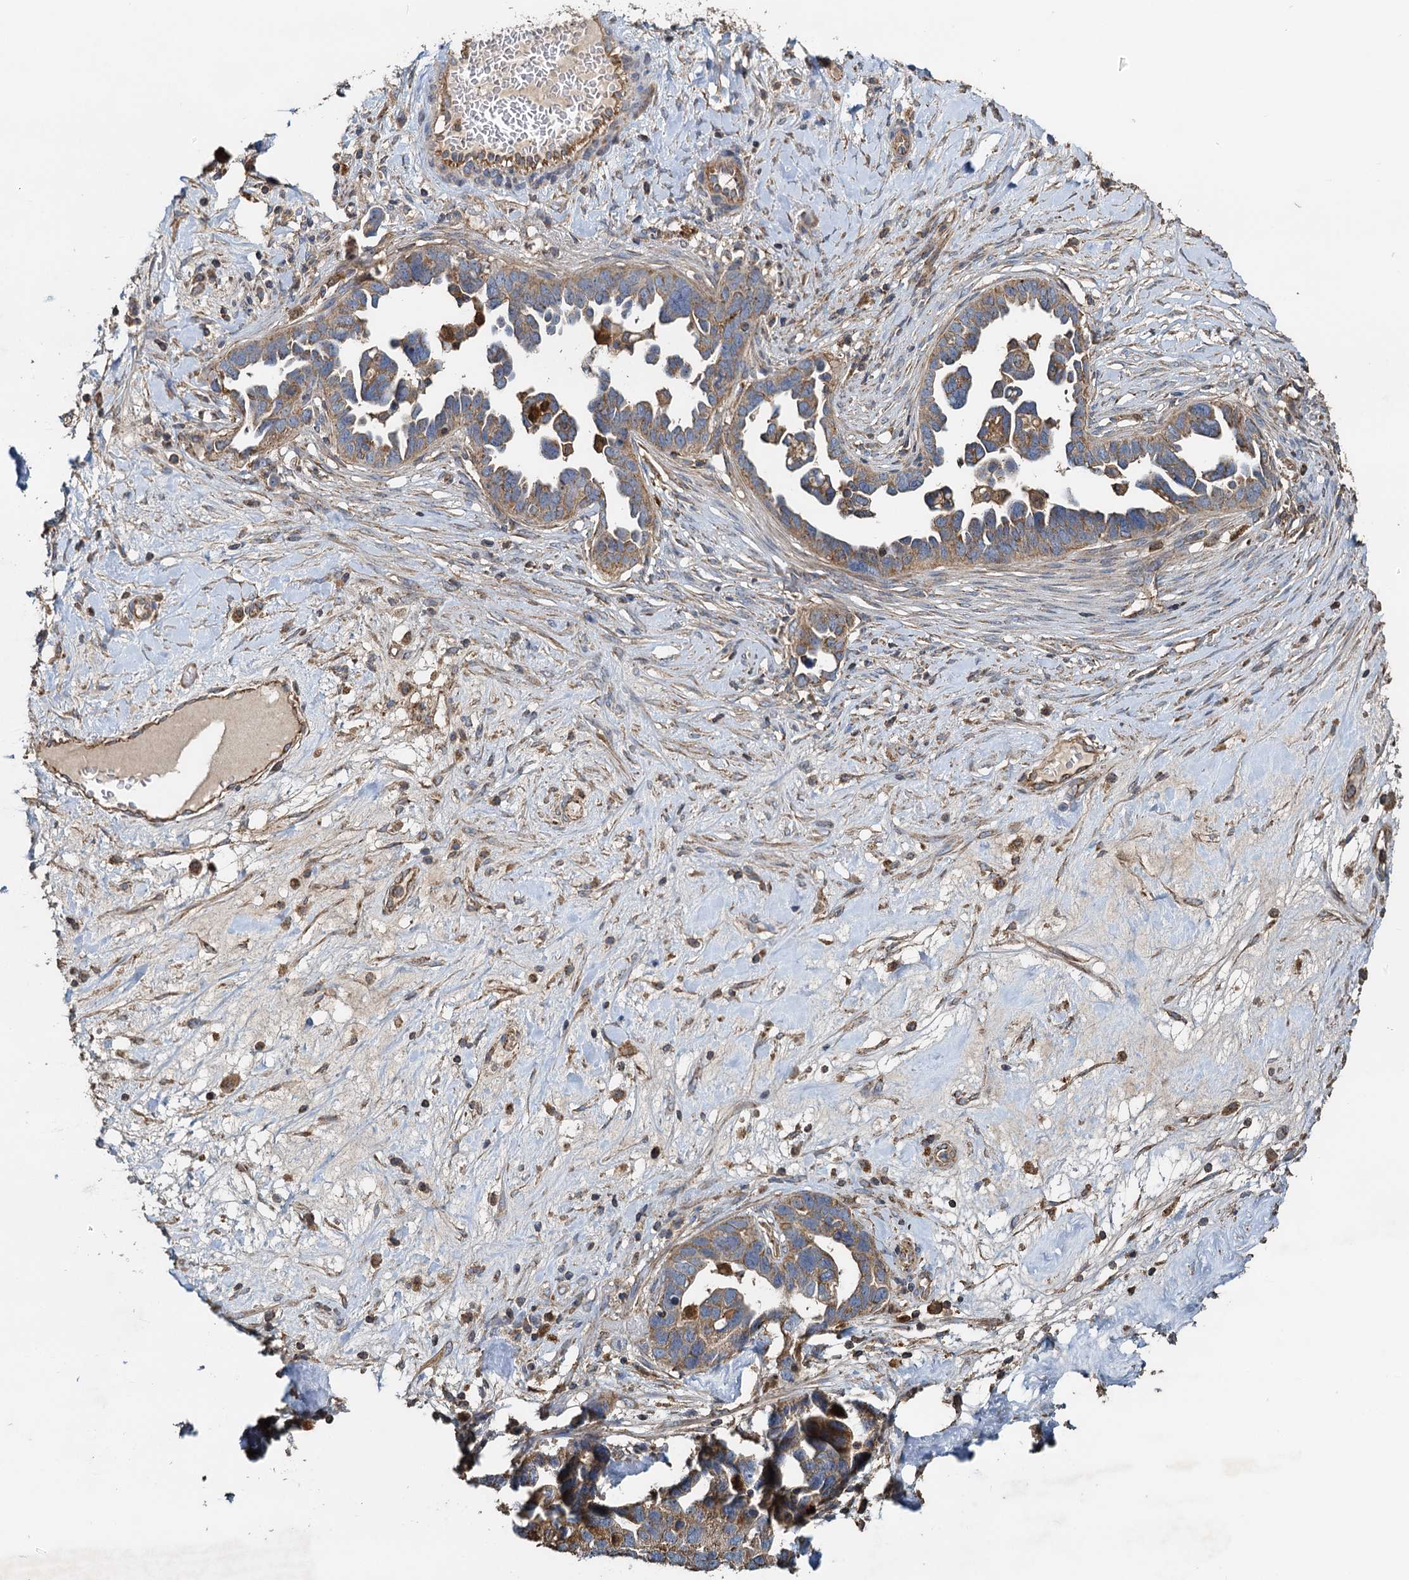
{"staining": {"intensity": "moderate", "quantity": ">75%", "location": "cytoplasmic/membranous"}, "tissue": "ovarian cancer", "cell_type": "Tumor cells", "image_type": "cancer", "snomed": [{"axis": "morphology", "description": "Cystadenocarcinoma, serous, NOS"}, {"axis": "topography", "description": "Ovary"}], "caption": "This is an image of immunohistochemistry staining of ovarian cancer (serous cystadenocarcinoma), which shows moderate positivity in the cytoplasmic/membranous of tumor cells.", "gene": "SDS", "patient": {"sex": "female", "age": 54}}